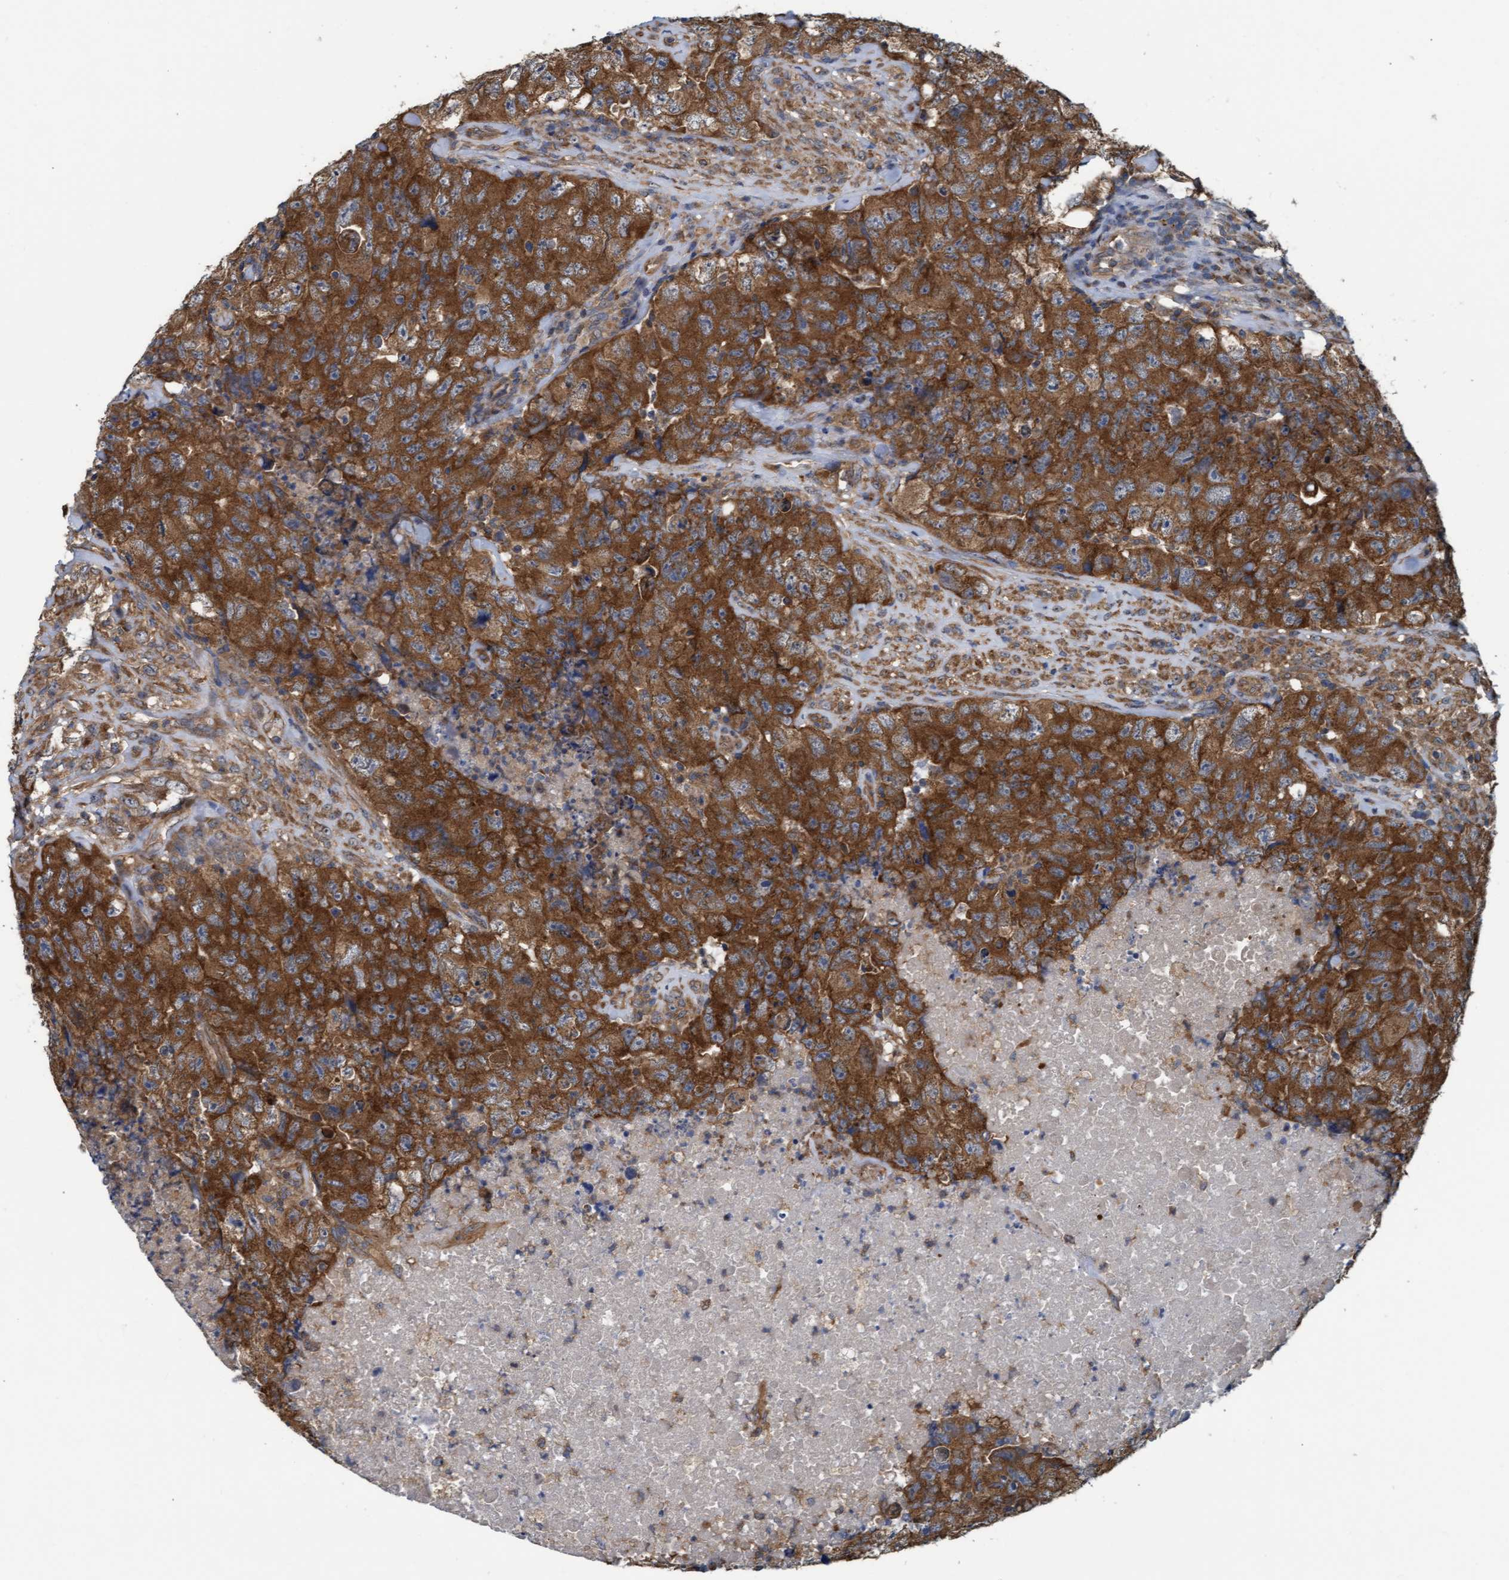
{"staining": {"intensity": "strong", "quantity": ">75%", "location": "cytoplasmic/membranous"}, "tissue": "testis cancer", "cell_type": "Tumor cells", "image_type": "cancer", "snomed": [{"axis": "morphology", "description": "Carcinoma, Embryonal, NOS"}, {"axis": "topography", "description": "Testis"}], "caption": "Human testis cancer stained with a brown dye exhibits strong cytoplasmic/membranous positive expression in about >75% of tumor cells.", "gene": "LRSAM1", "patient": {"sex": "male", "age": 32}}